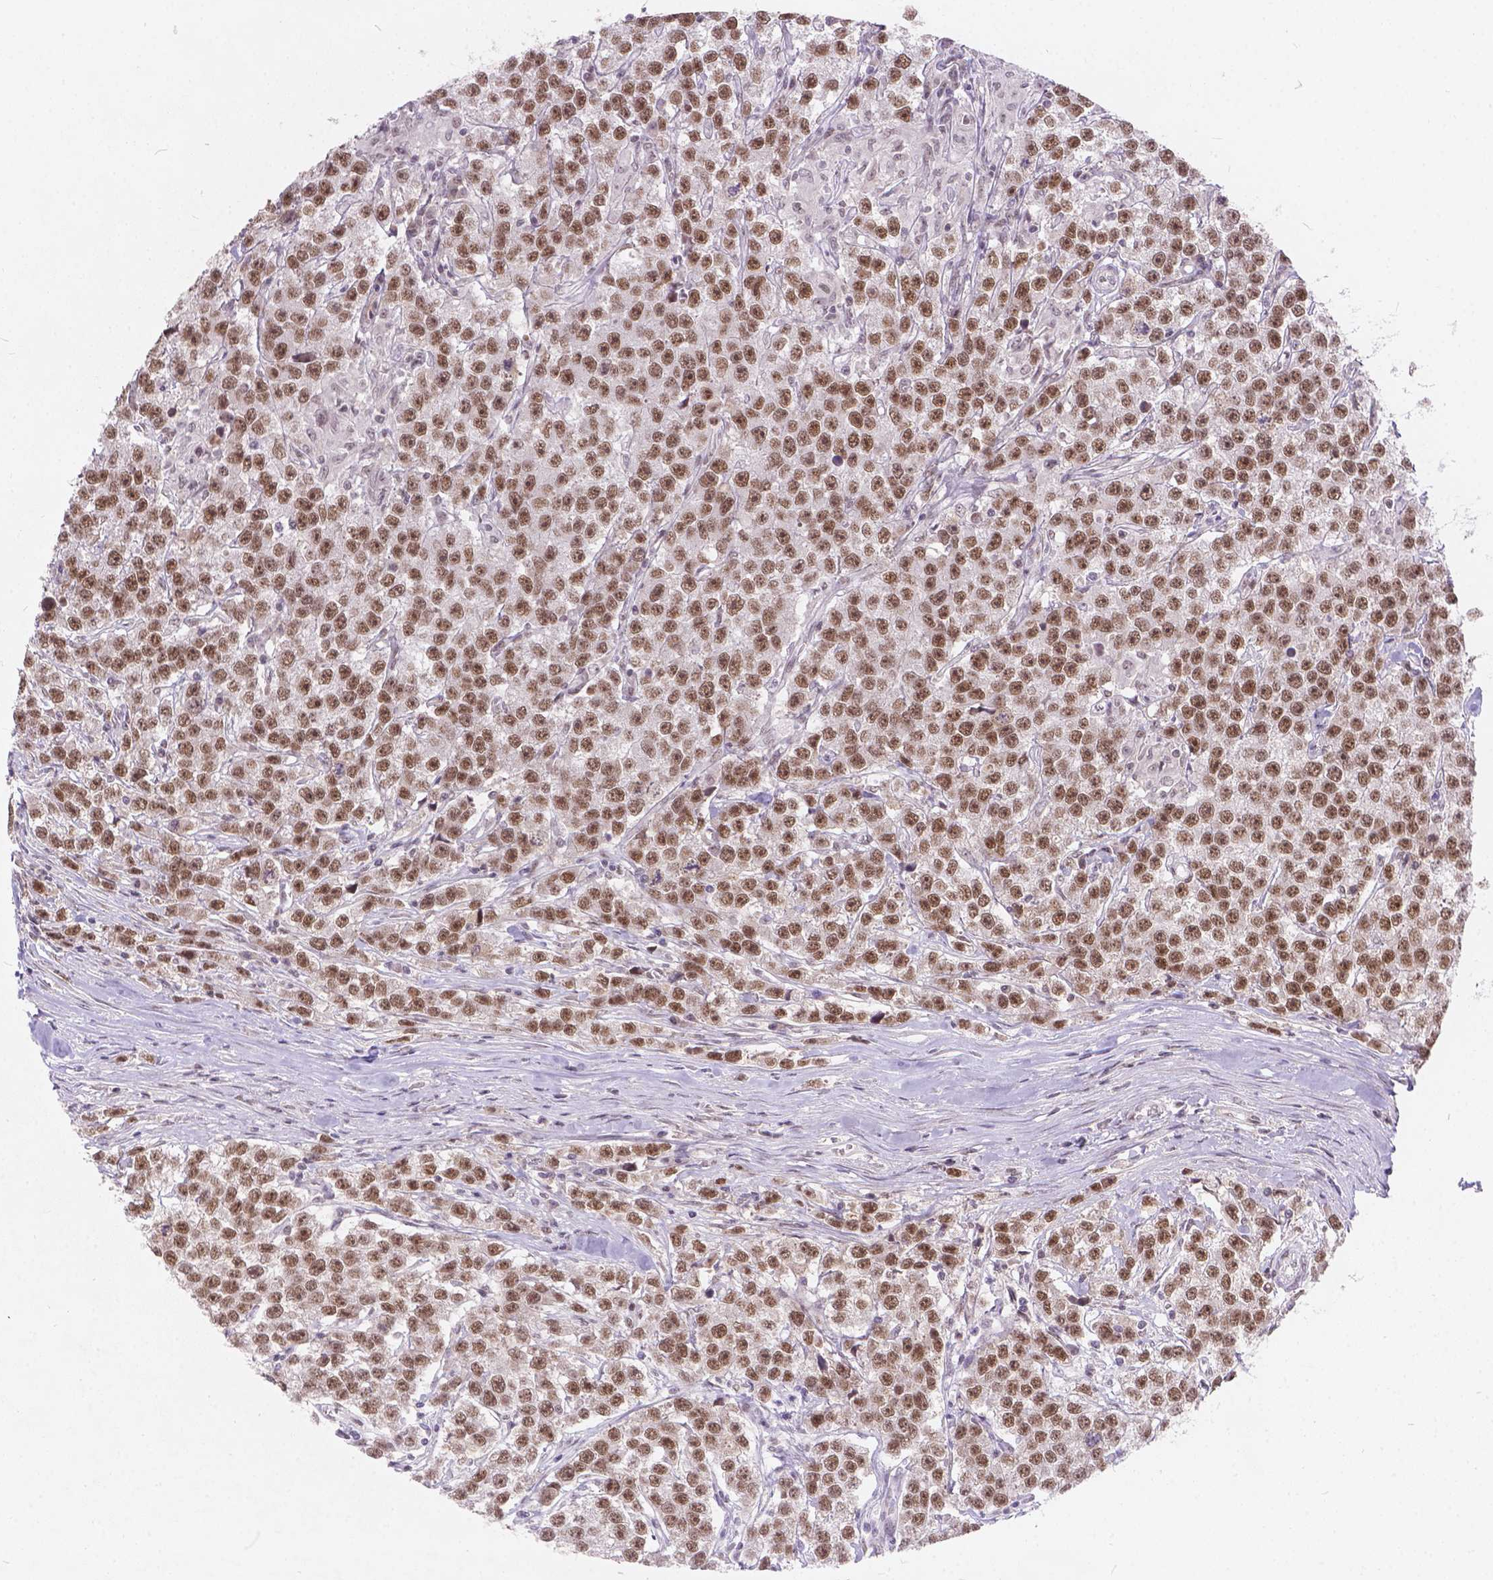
{"staining": {"intensity": "moderate", "quantity": ">75%", "location": "nuclear"}, "tissue": "testis cancer", "cell_type": "Tumor cells", "image_type": "cancer", "snomed": [{"axis": "morphology", "description": "Seminoma, NOS"}, {"axis": "topography", "description": "Testis"}], "caption": "IHC image of seminoma (testis) stained for a protein (brown), which displays medium levels of moderate nuclear positivity in about >75% of tumor cells.", "gene": "FAM53A", "patient": {"sex": "male", "age": 59}}